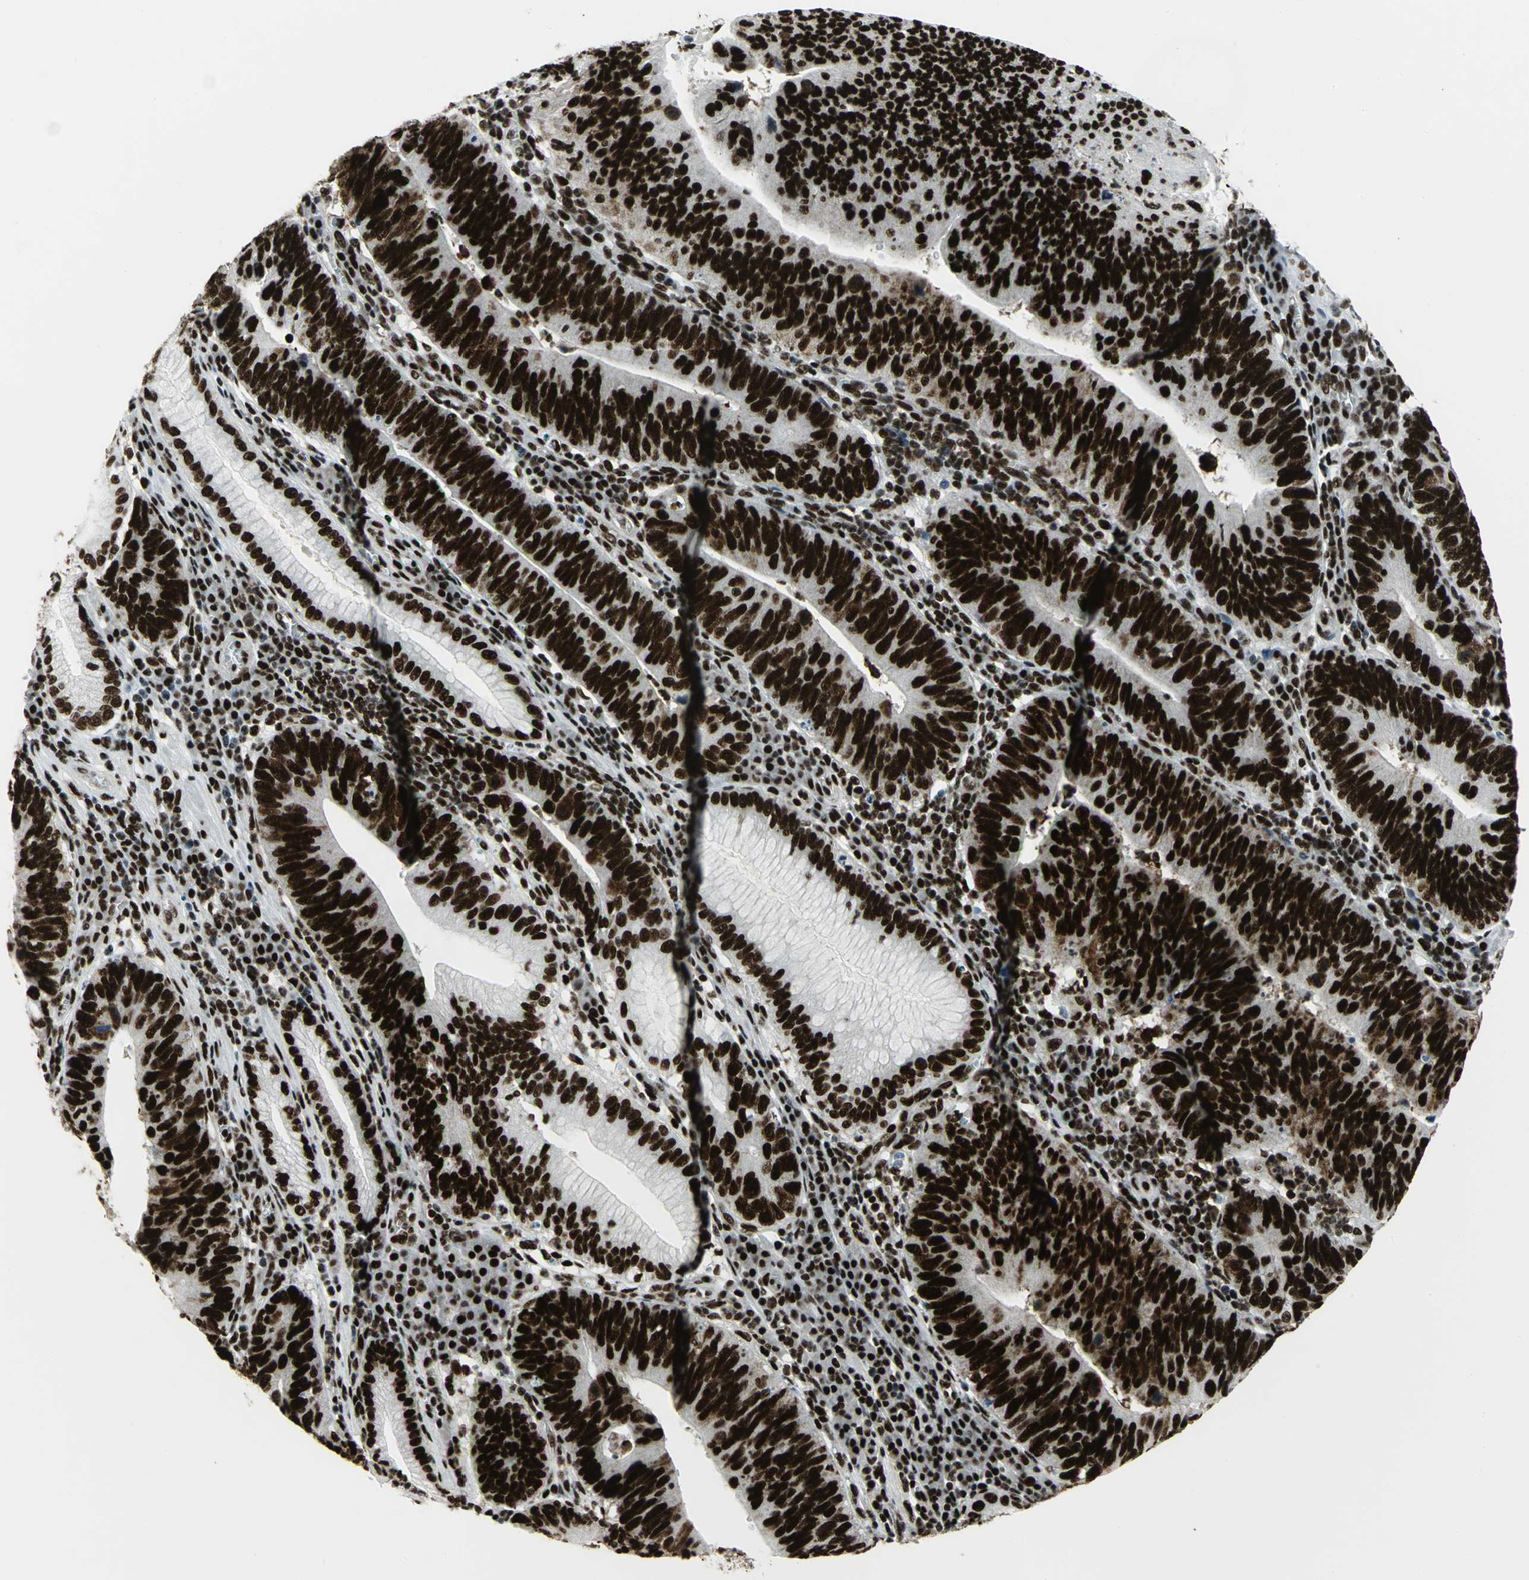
{"staining": {"intensity": "strong", "quantity": ">75%", "location": "nuclear"}, "tissue": "stomach cancer", "cell_type": "Tumor cells", "image_type": "cancer", "snomed": [{"axis": "morphology", "description": "Adenocarcinoma, NOS"}, {"axis": "topography", "description": "Stomach"}], "caption": "The histopathology image demonstrates staining of stomach cancer, revealing strong nuclear protein positivity (brown color) within tumor cells.", "gene": "SMARCA4", "patient": {"sex": "male", "age": 59}}